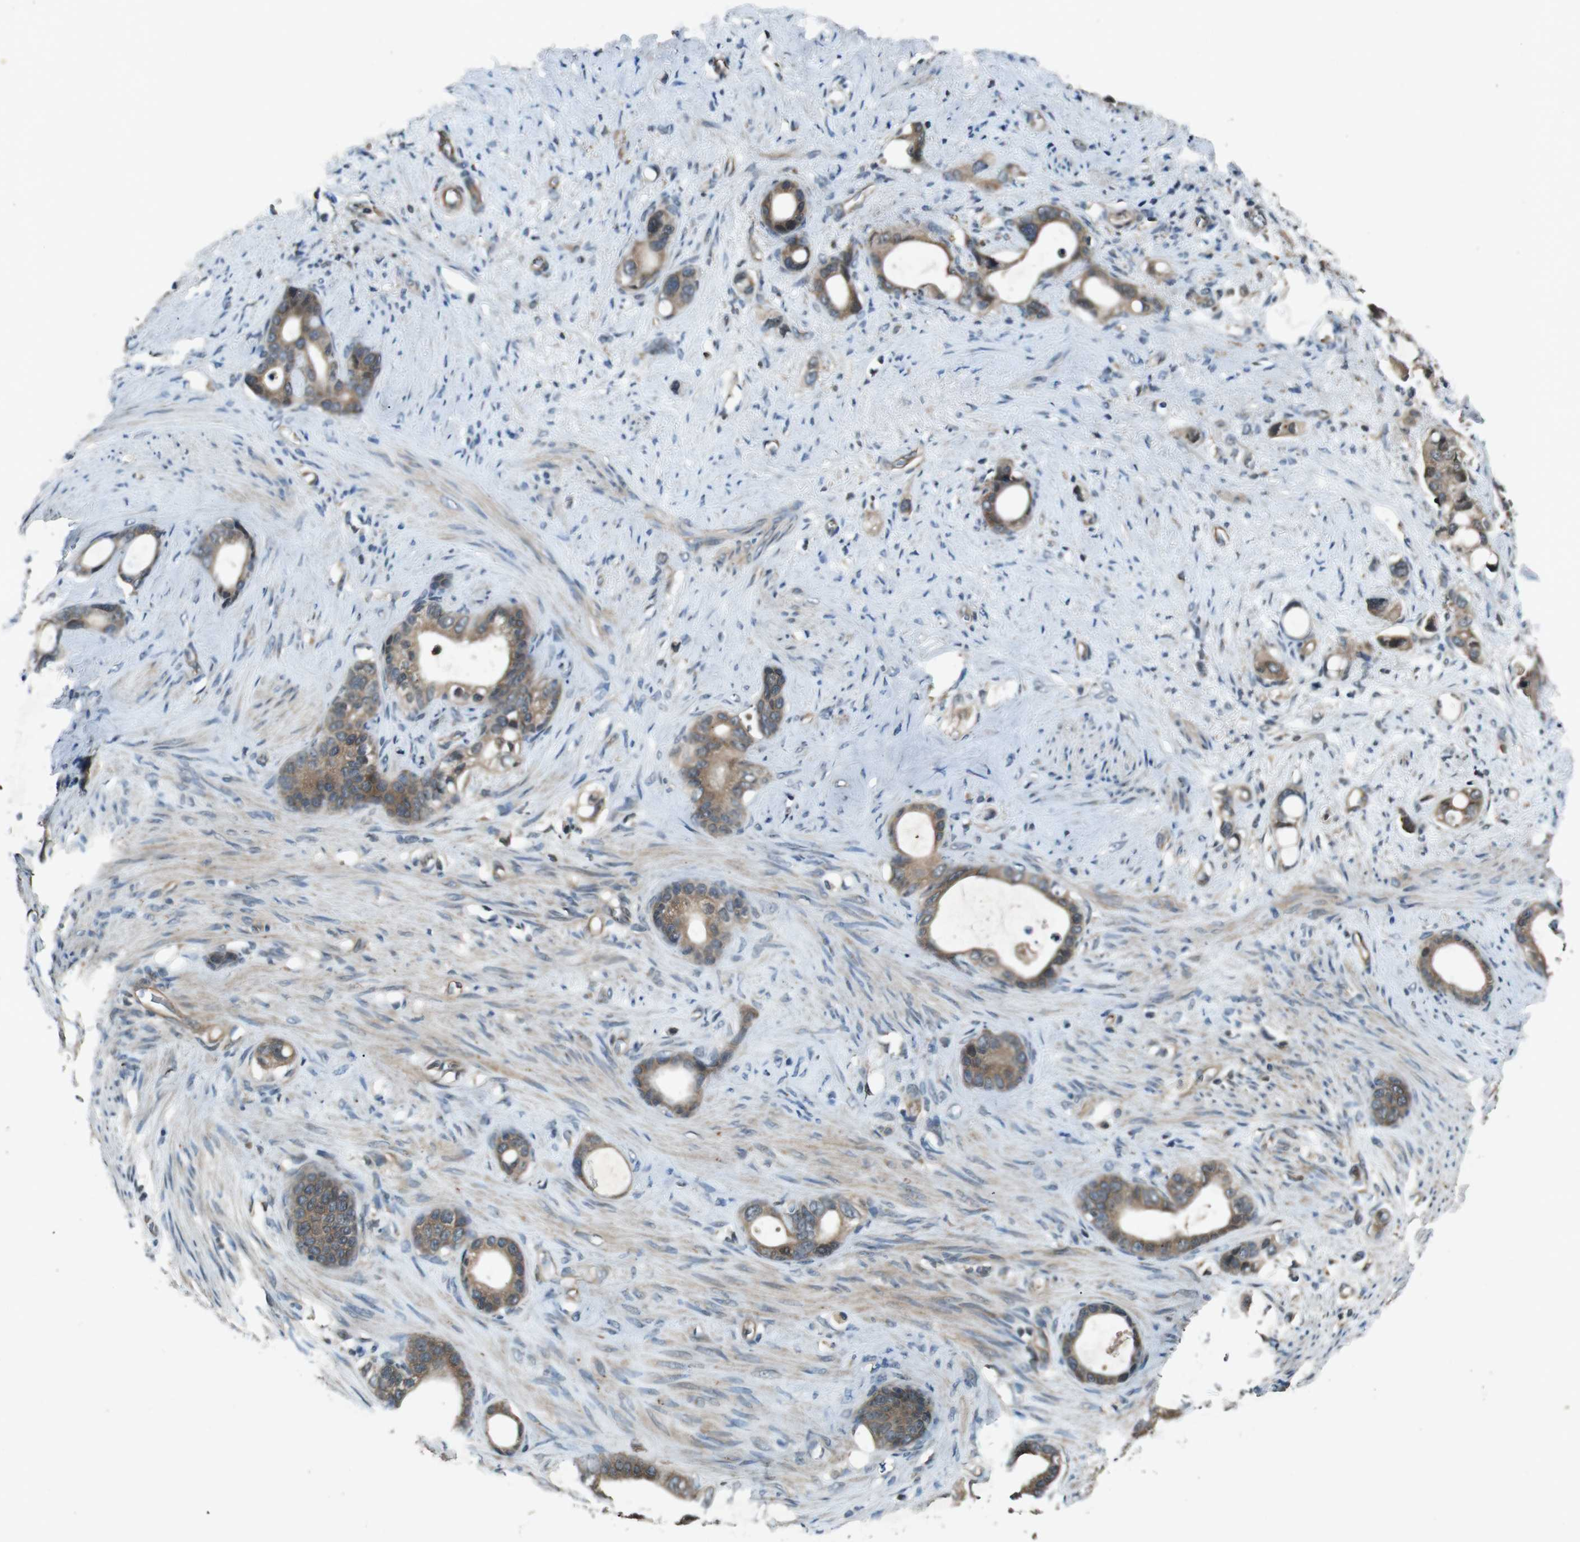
{"staining": {"intensity": "weak", "quantity": ">75%", "location": "cytoplasmic/membranous"}, "tissue": "stomach cancer", "cell_type": "Tumor cells", "image_type": "cancer", "snomed": [{"axis": "morphology", "description": "Adenocarcinoma, NOS"}, {"axis": "topography", "description": "Stomach"}], "caption": "Human stomach cancer stained with a protein marker displays weak staining in tumor cells.", "gene": "SOCS1", "patient": {"sex": "female", "age": 75}}